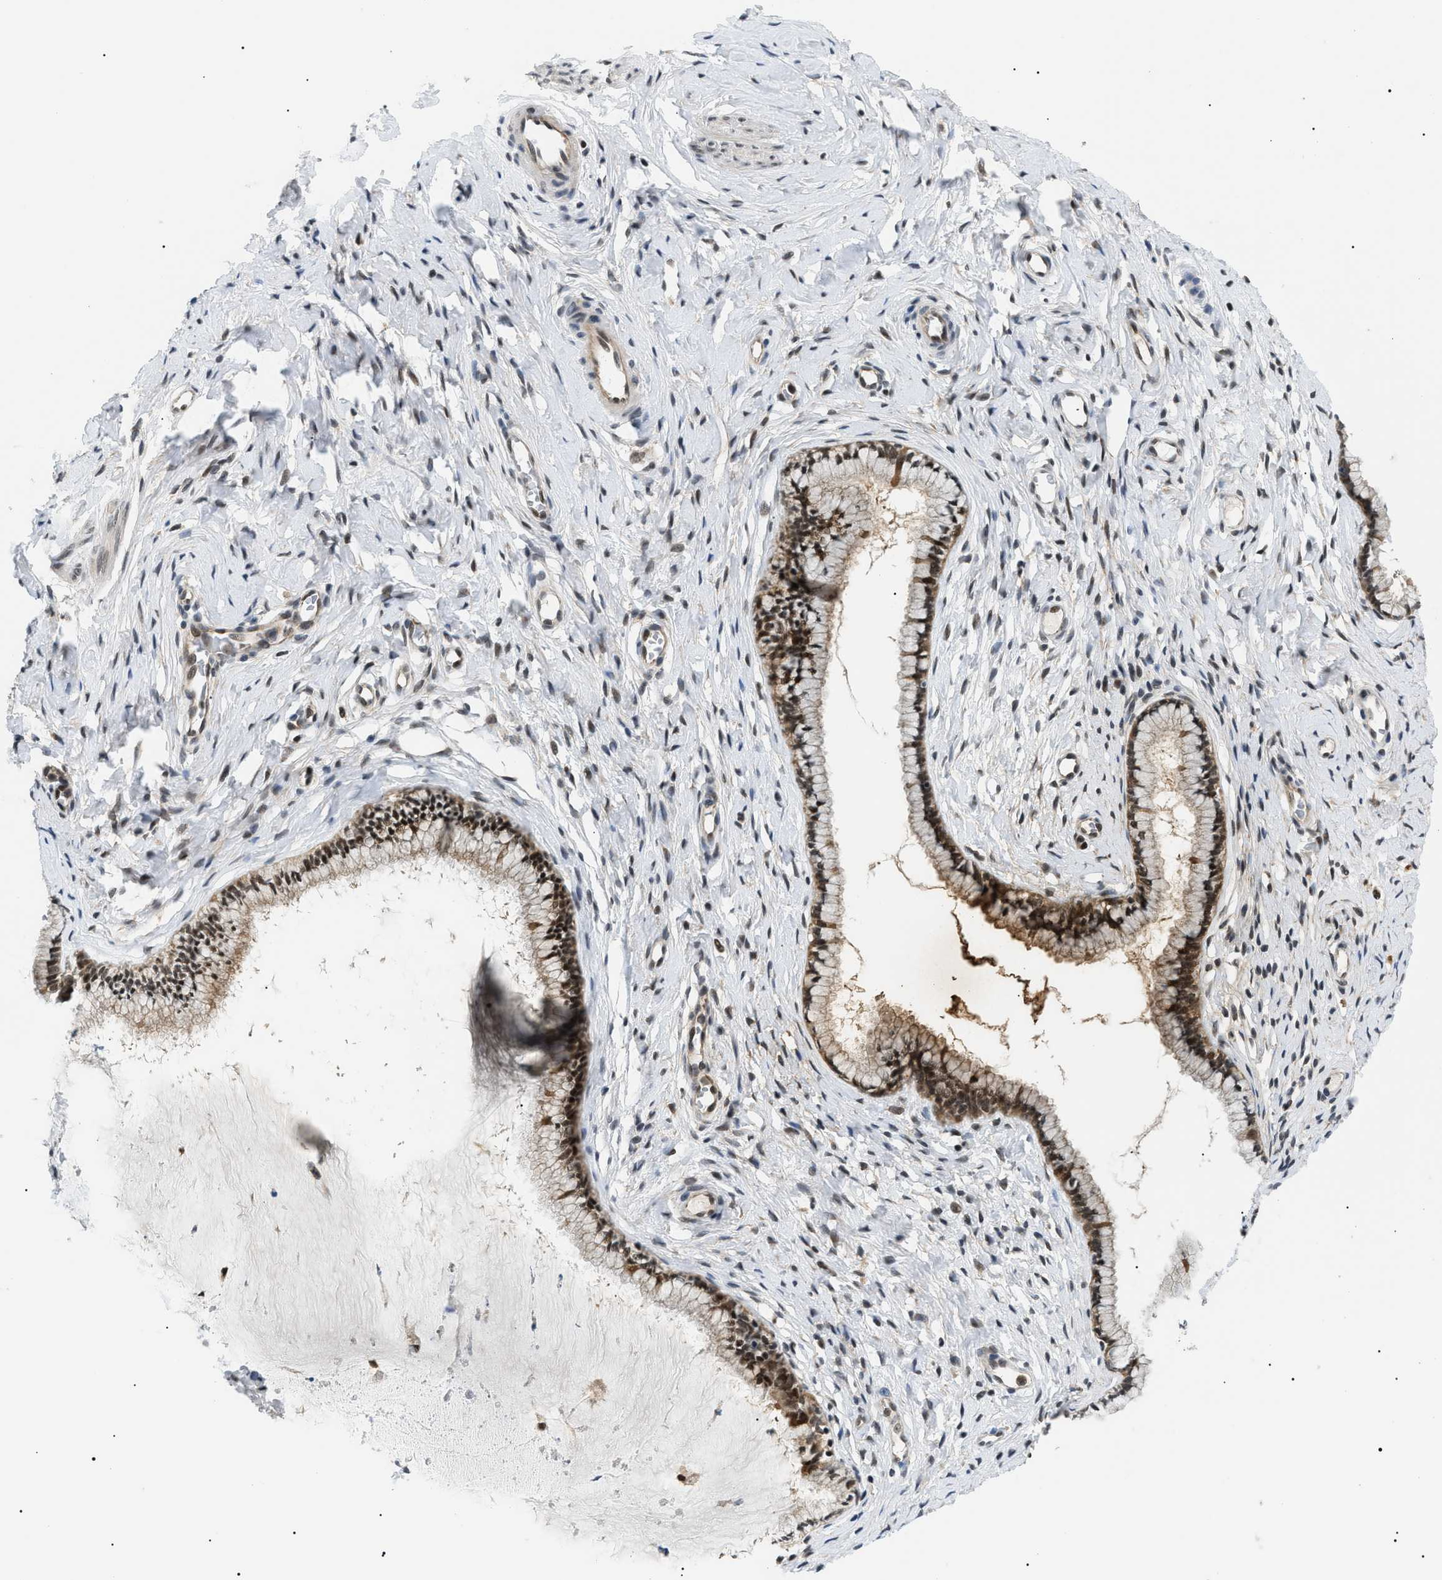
{"staining": {"intensity": "strong", "quantity": ">75%", "location": "cytoplasmic/membranous,nuclear"}, "tissue": "cervix", "cell_type": "Glandular cells", "image_type": "normal", "snomed": [{"axis": "morphology", "description": "Normal tissue, NOS"}, {"axis": "topography", "description": "Cervix"}], "caption": "Immunohistochemical staining of unremarkable cervix exhibits >75% levels of strong cytoplasmic/membranous,nuclear protein staining in approximately >75% of glandular cells. Ihc stains the protein in brown and the nuclei are stained blue.", "gene": "RBM15", "patient": {"sex": "female", "age": 65}}